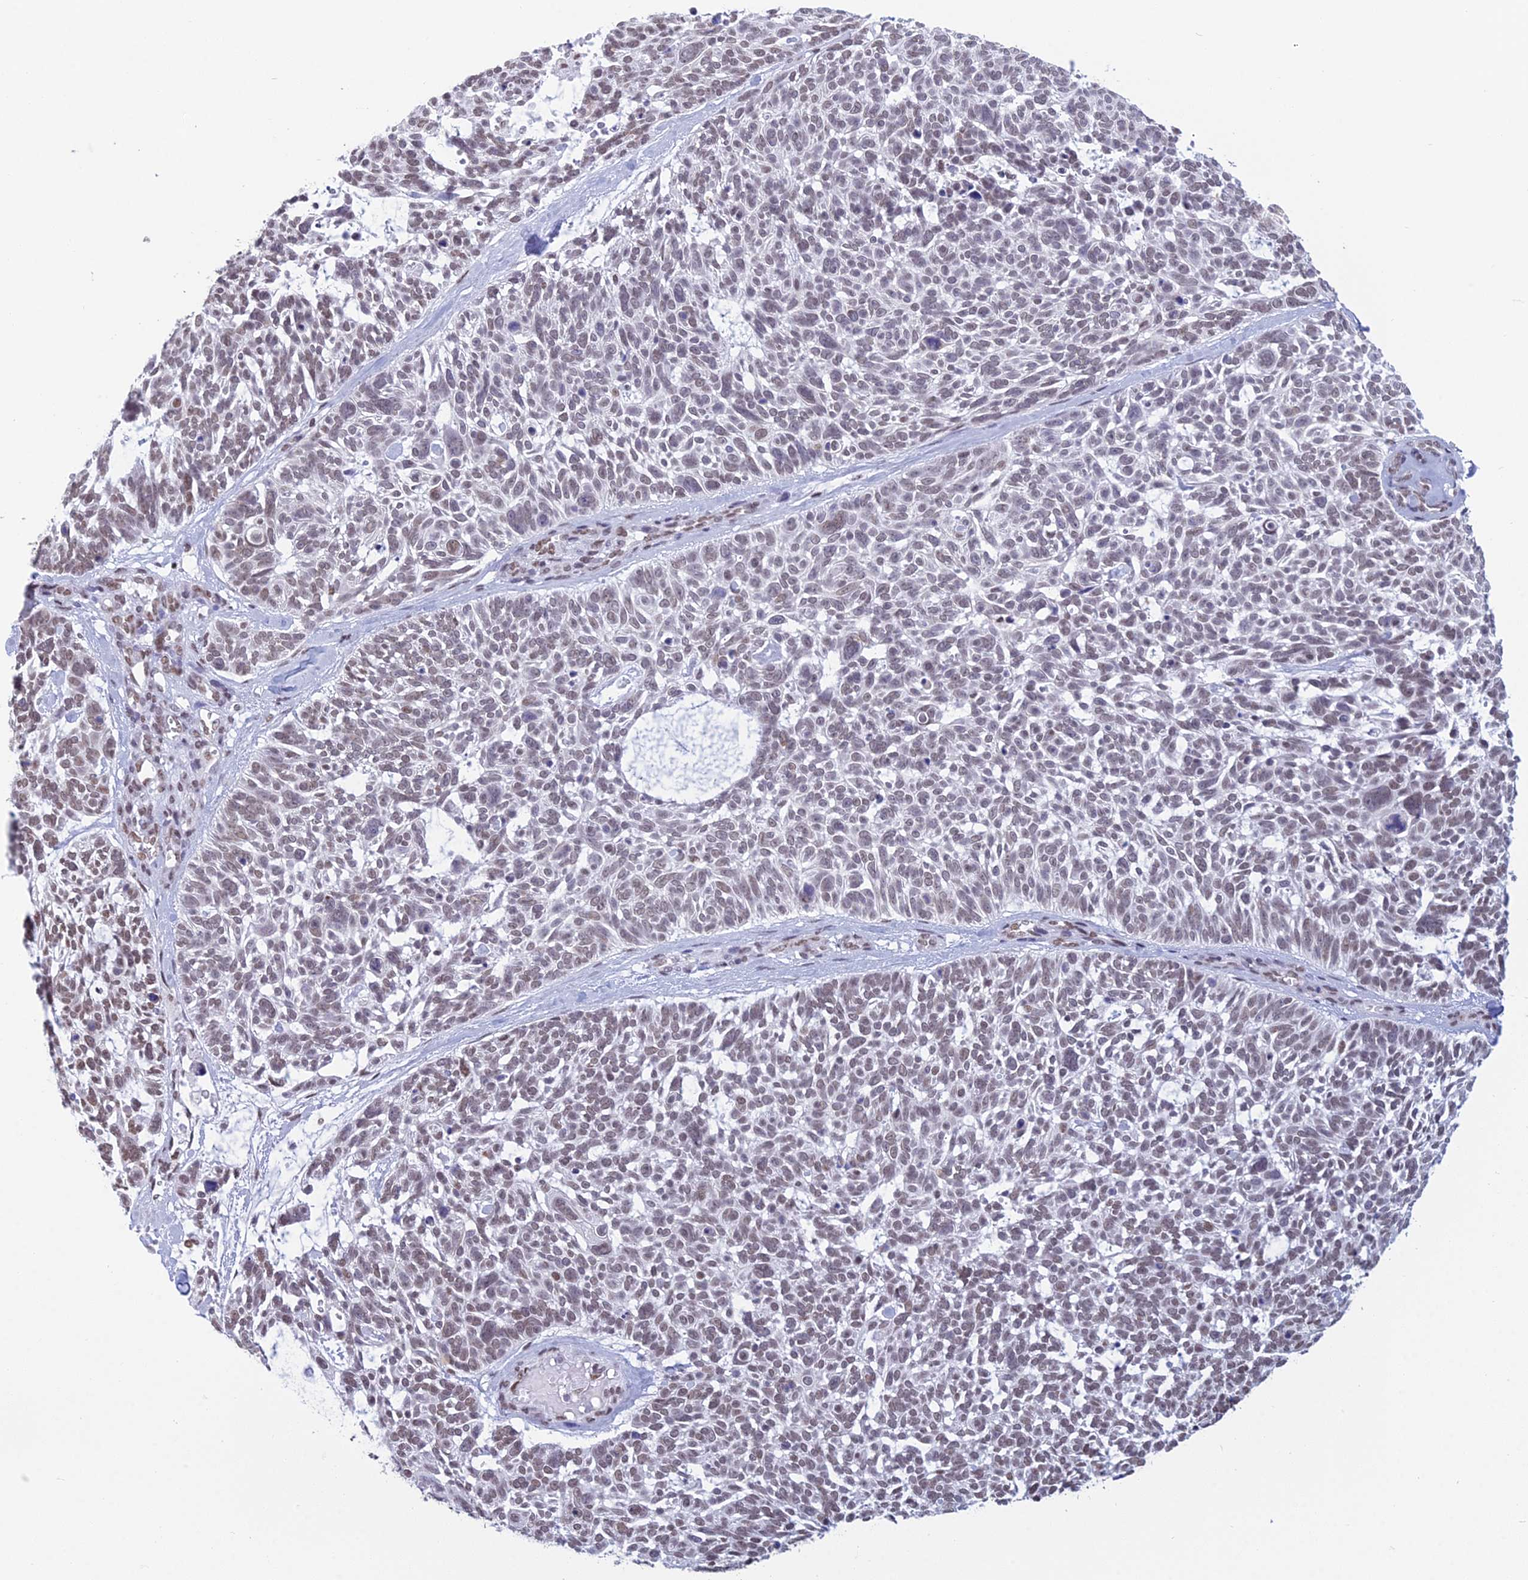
{"staining": {"intensity": "moderate", "quantity": ">75%", "location": "nuclear"}, "tissue": "skin cancer", "cell_type": "Tumor cells", "image_type": "cancer", "snomed": [{"axis": "morphology", "description": "Basal cell carcinoma"}, {"axis": "topography", "description": "Skin"}], "caption": "IHC of human skin cancer reveals medium levels of moderate nuclear positivity in approximately >75% of tumor cells.", "gene": "CDC26", "patient": {"sex": "male", "age": 88}}